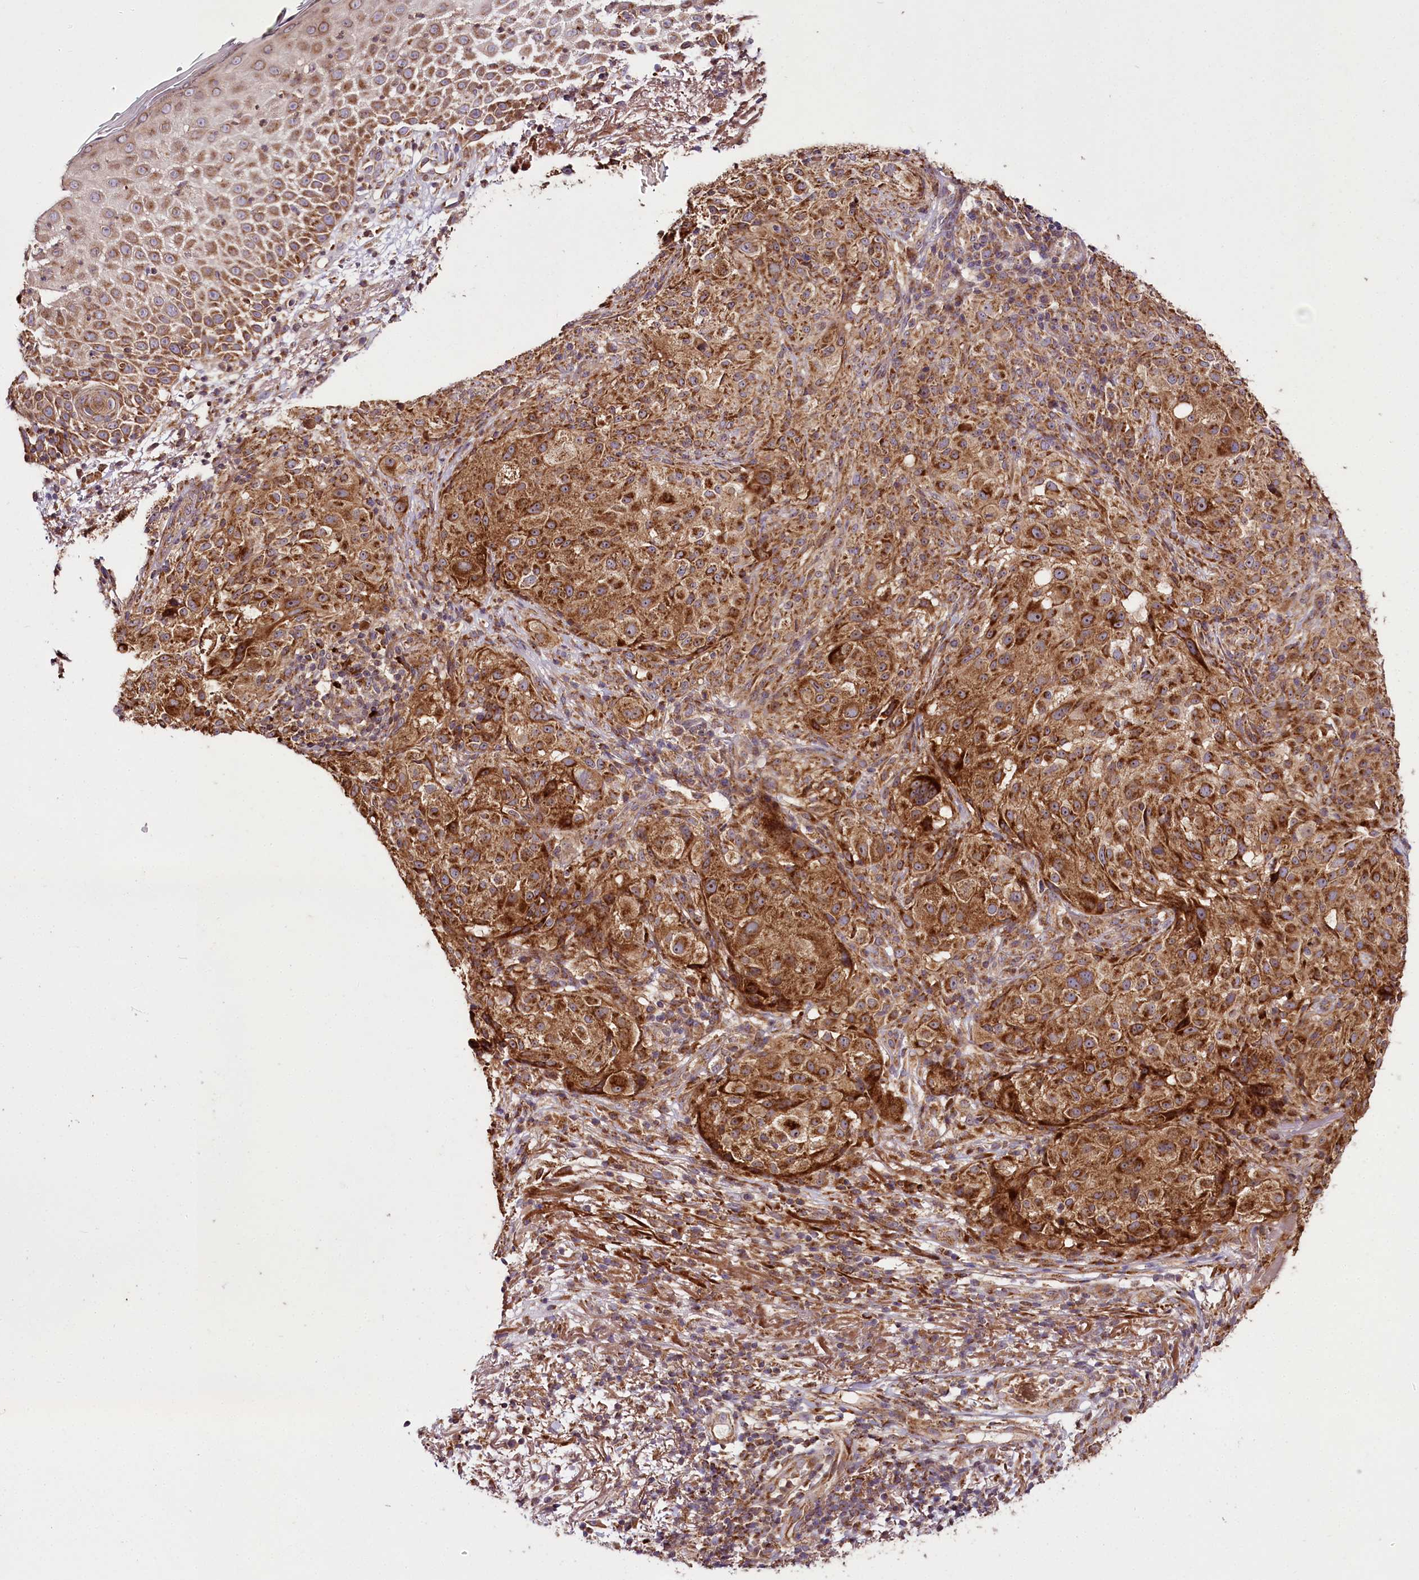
{"staining": {"intensity": "strong", "quantity": ">75%", "location": "cytoplasmic/membranous"}, "tissue": "melanoma", "cell_type": "Tumor cells", "image_type": "cancer", "snomed": [{"axis": "morphology", "description": "Necrosis, NOS"}, {"axis": "morphology", "description": "Malignant melanoma, NOS"}, {"axis": "topography", "description": "Skin"}], "caption": "Tumor cells show high levels of strong cytoplasmic/membranous staining in about >75% of cells in human melanoma.", "gene": "RAB7A", "patient": {"sex": "female", "age": 87}}